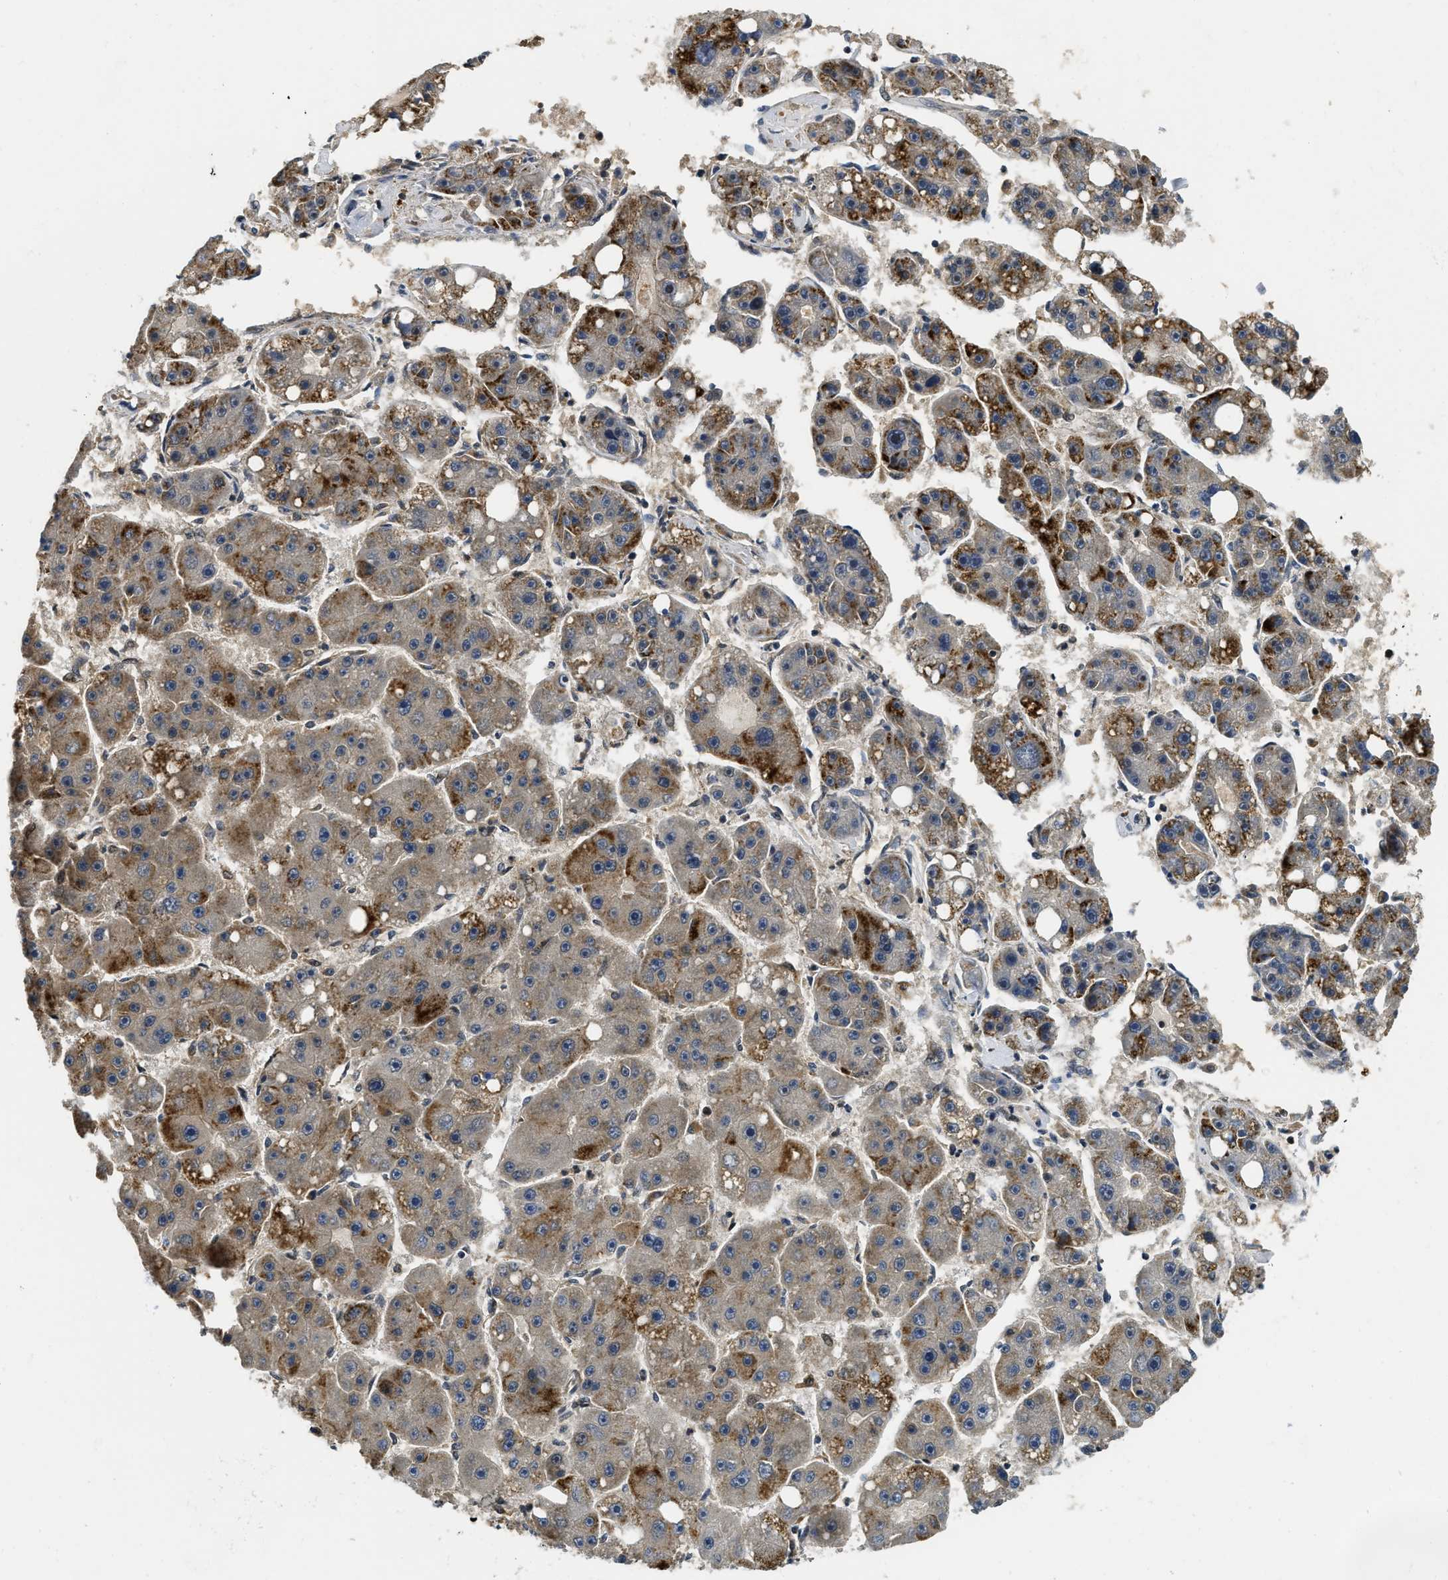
{"staining": {"intensity": "moderate", "quantity": ">75%", "location": "cytoplasmic/membranous"}, "tissue": "liver cancer", "cell_type": "Tumor cells", "image_type": "cancer", "snomed": [{"axis": "morphology", "description": "Carcinoma, Hepatocellular, NOS"}, {"axis": "topography", "description": "Liver"}], "caption": "Human hepatocellular carcinoma (liver) stained with a protein marker shows moderate staining in tumor cells.", "gene": "ADSL", "patient": {"sex": "female", "age": 61}}